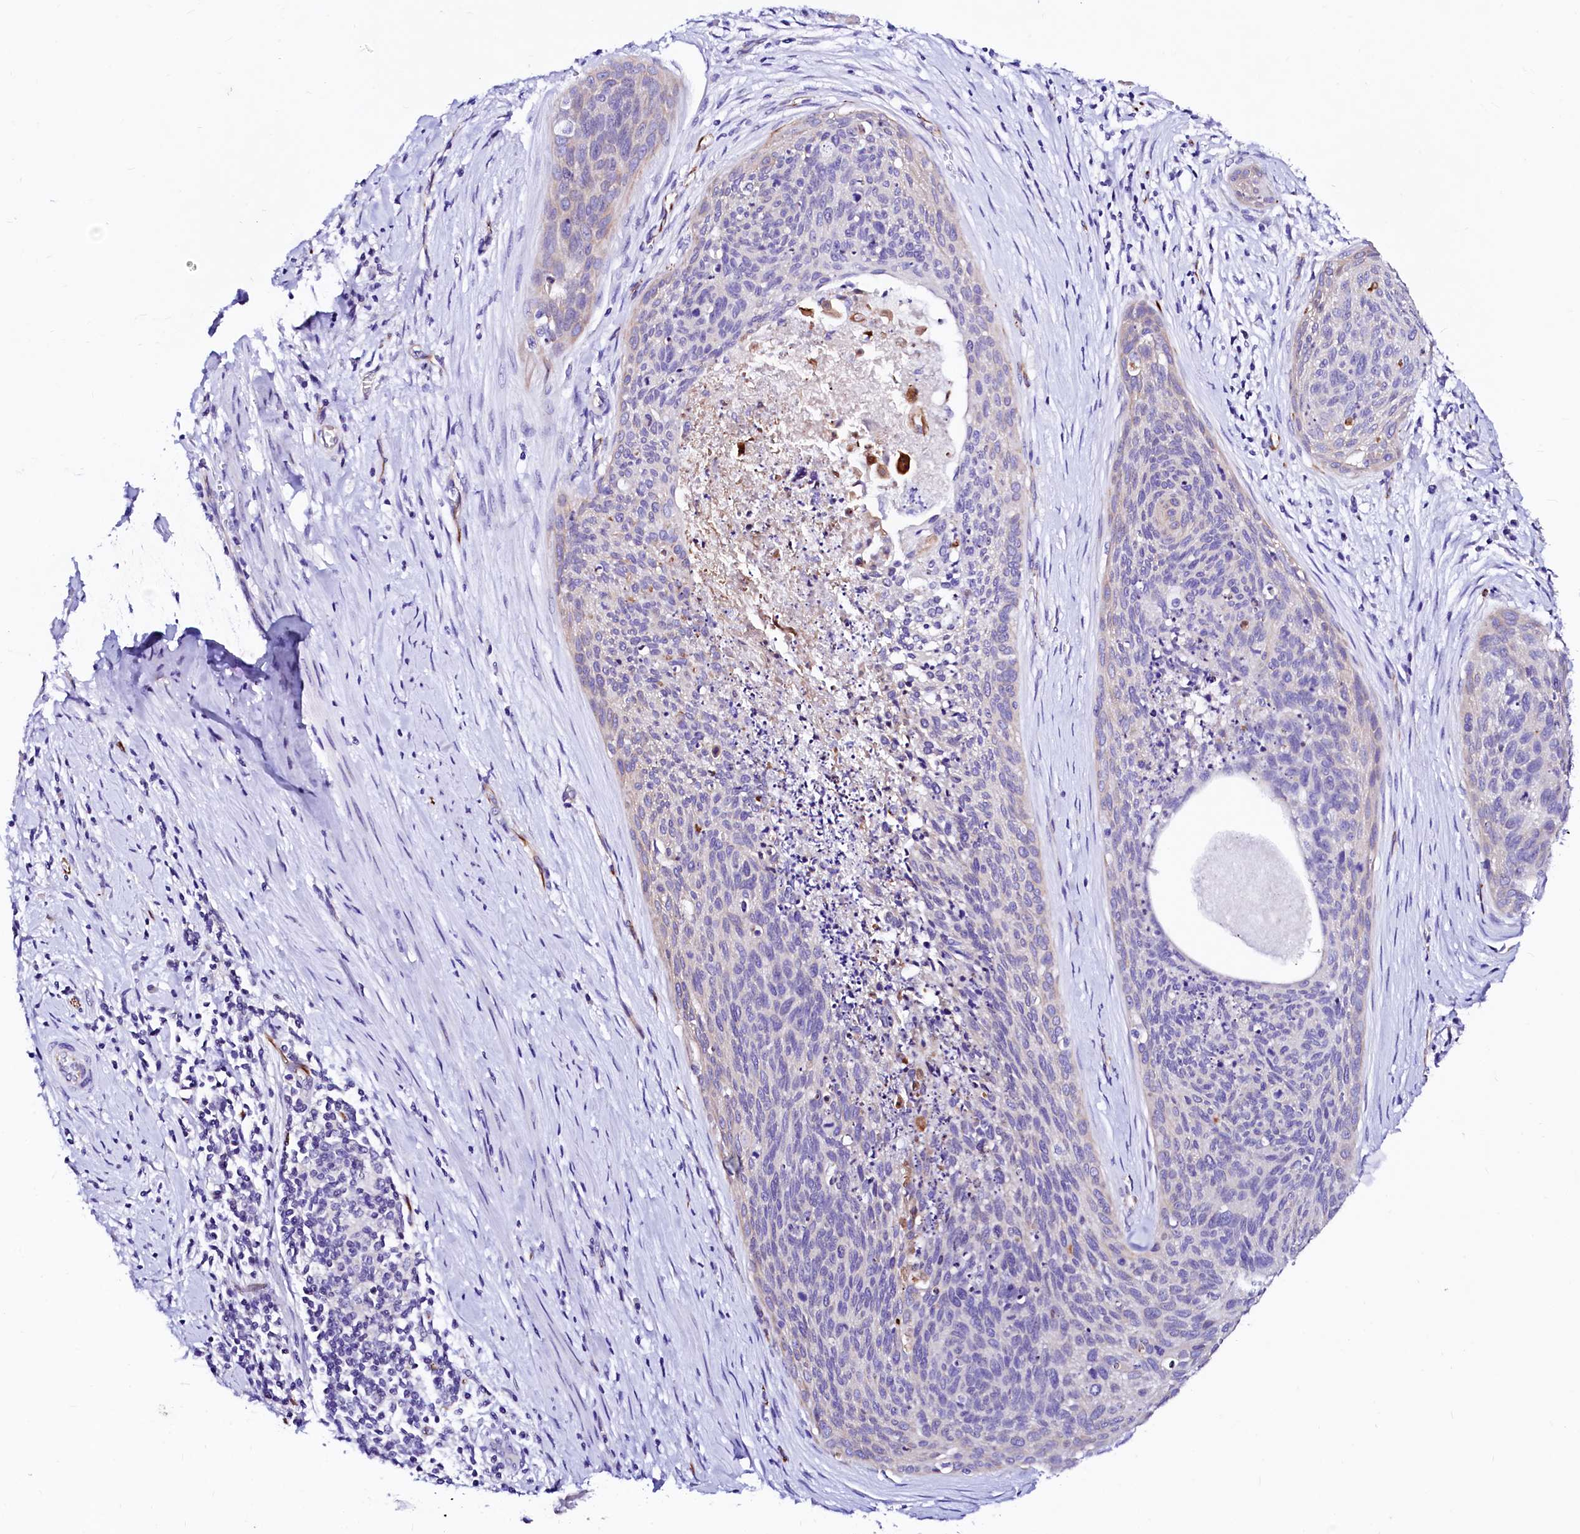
{"staining": {"intensity": "negative", "quantity": "none", "location": "none"}, "tissue": "cervical cancer", "cell_type": "Tumor cells", "image_type": "cancer", "snomed": [{"axis": "morphology", "description": "Squamous cell carcinoma, NOS"}, {"axis": "topography", "description": "Cervix"}], "caption": "Immunohistochemistry of cervical squamous cell carcinoma demonstrates no staining in tumor cells. (Stains: DAB (3,3'-diaminobenzidine) immunohistochemistry with hematoxylin counter stain, Microscopy: brightfield microscopy at high magnification).", "gene": "SFR1", "patient": {"sex": "female", "age": 55}}